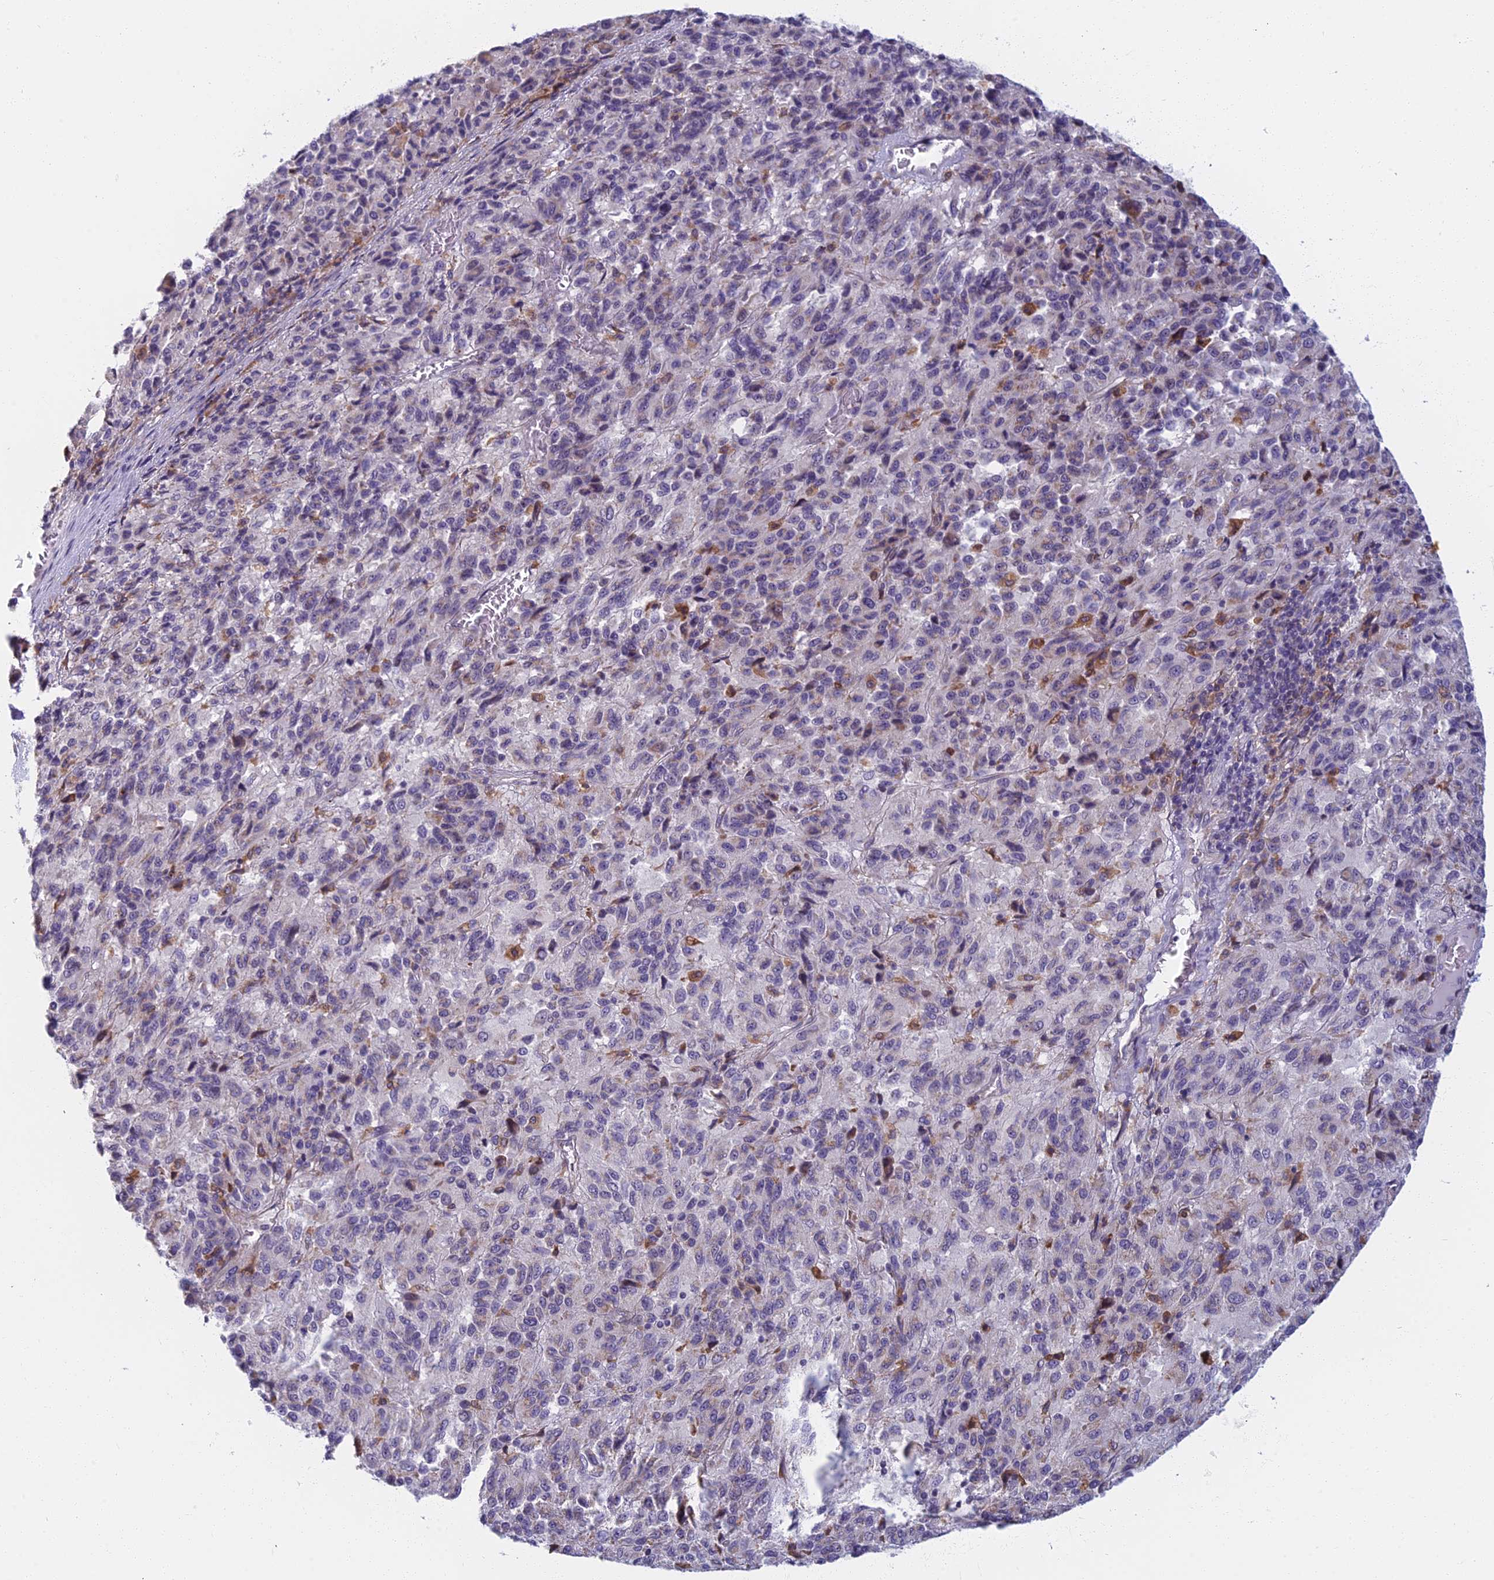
{"staining": {"intensity": "negative", "quantity": "none", "location": "none"}, "tissue": "melanoma", "cell_type": "Tumor cells", "image_type": "cancer", "snomed": [{"axis": "morphology", "description": "Malignant melanoma, Metastatic site"}, {"axis": "topography", "description": "Lung"}], "caption": "Immunohistochemistry micrograph of neoplastic tissue: human malignant melanoma (metastatic site) stained with DAB (3,3'-diaminobenzidine) exhibits no significant protein positivity in tumor cells. (DAB immunohistochemistry (IHC), high magnification).", "gene": "DDX51", "patient": {"sex": "male", "age": 64}}